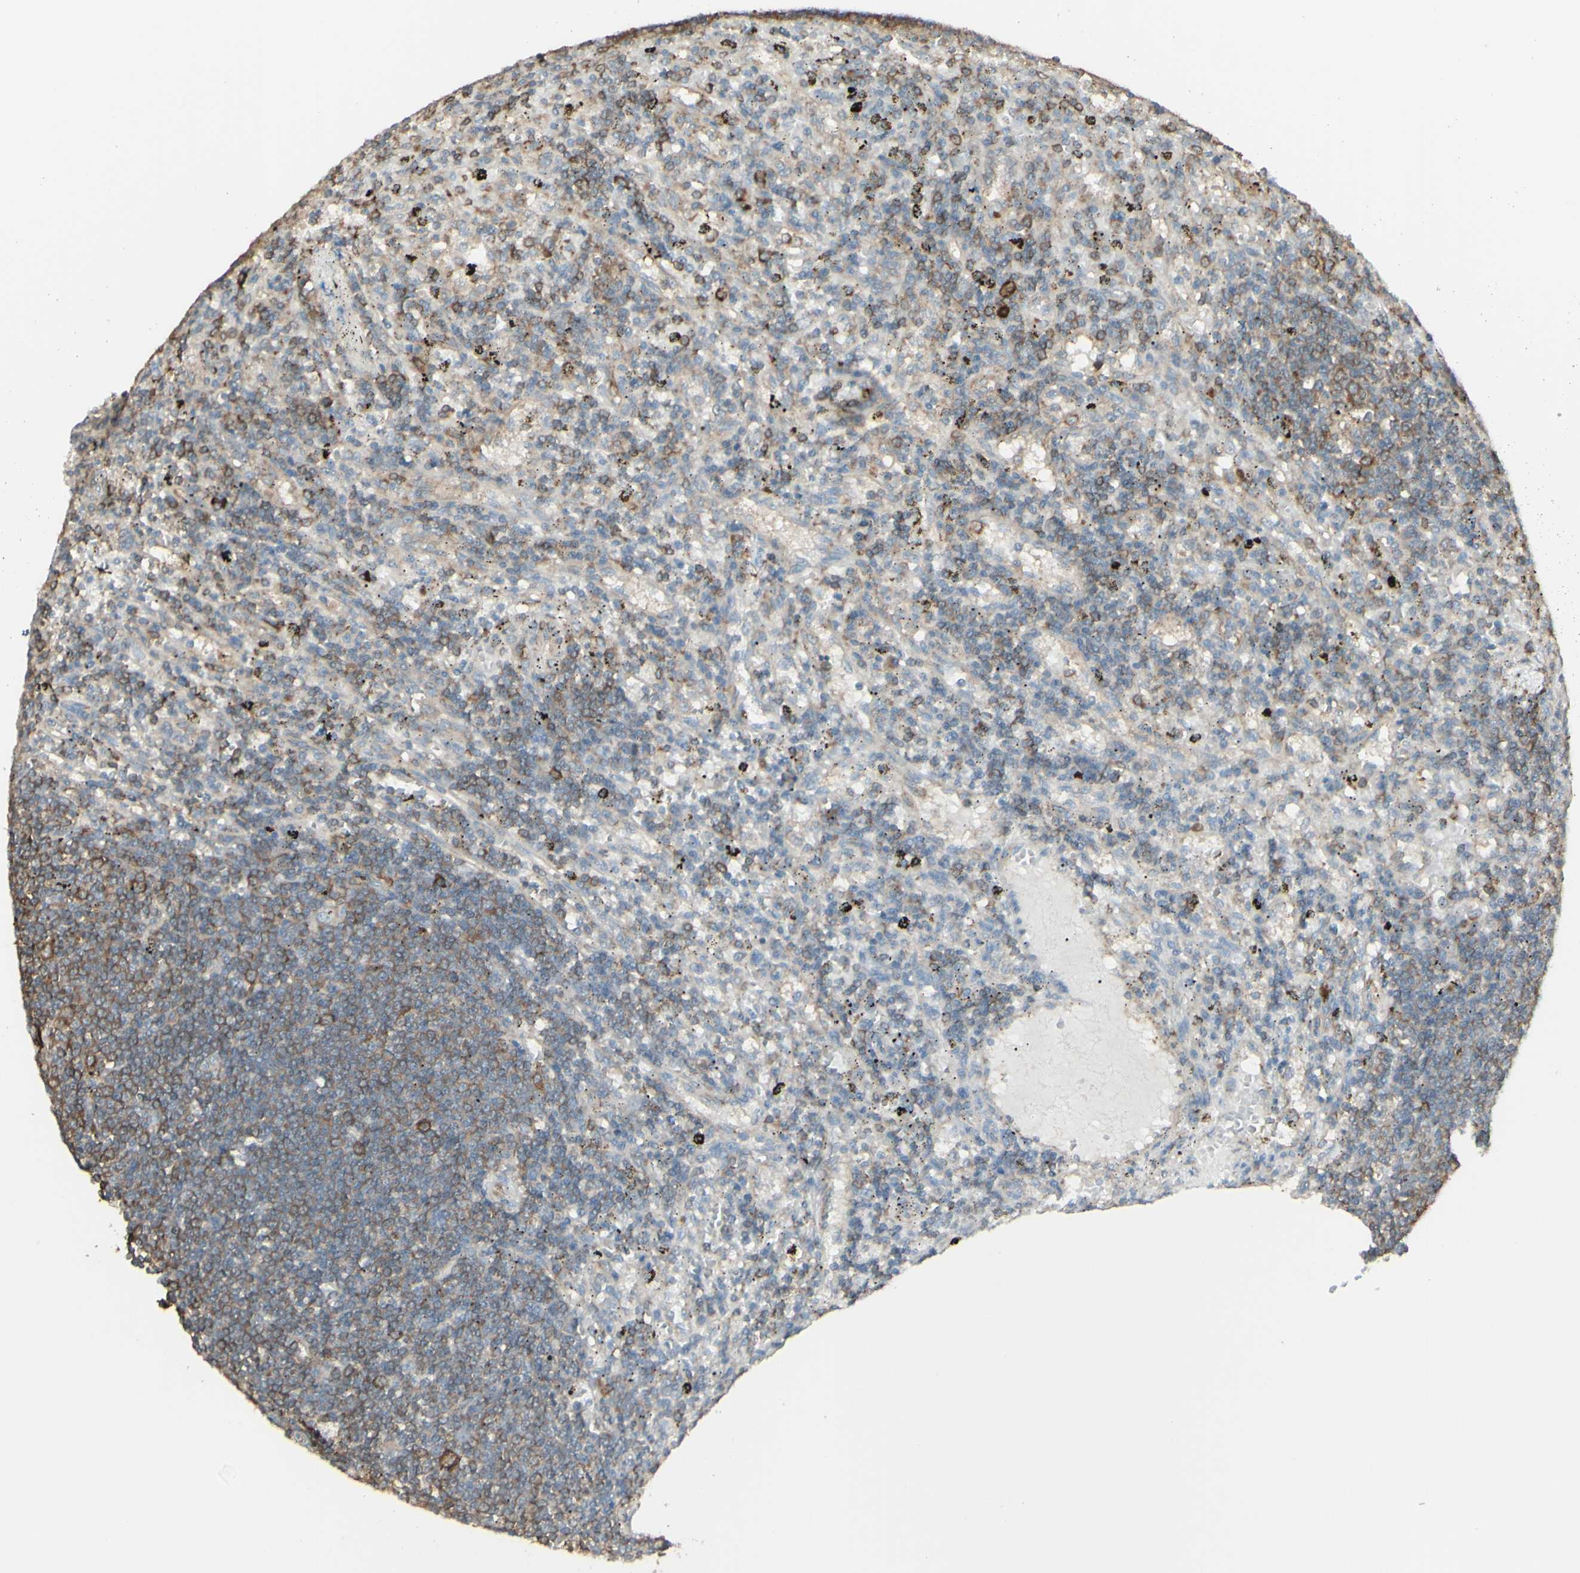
{"staining": {"intensity": "moderate", "quantity": "<25%", "location": "cytoplasmic/membranous"}, "tissue": "lymphoma", "cell_type": "Tumor cells", "image_type": "cancer", "snomed": [{"axis": "morphology", "description": "Malignant lymphoma, non-Hodgkin's type, Low grade"}, {"axis": "topography", "description": "Spleen"}], "caption": "A low amount of moderate cytoplasmic/membranous positivity is seen in approximately <25% of tumor cells in lymphoma tissue.", "gene": "EEF1B2", "patient": {"sex": "male", "age": 76}}